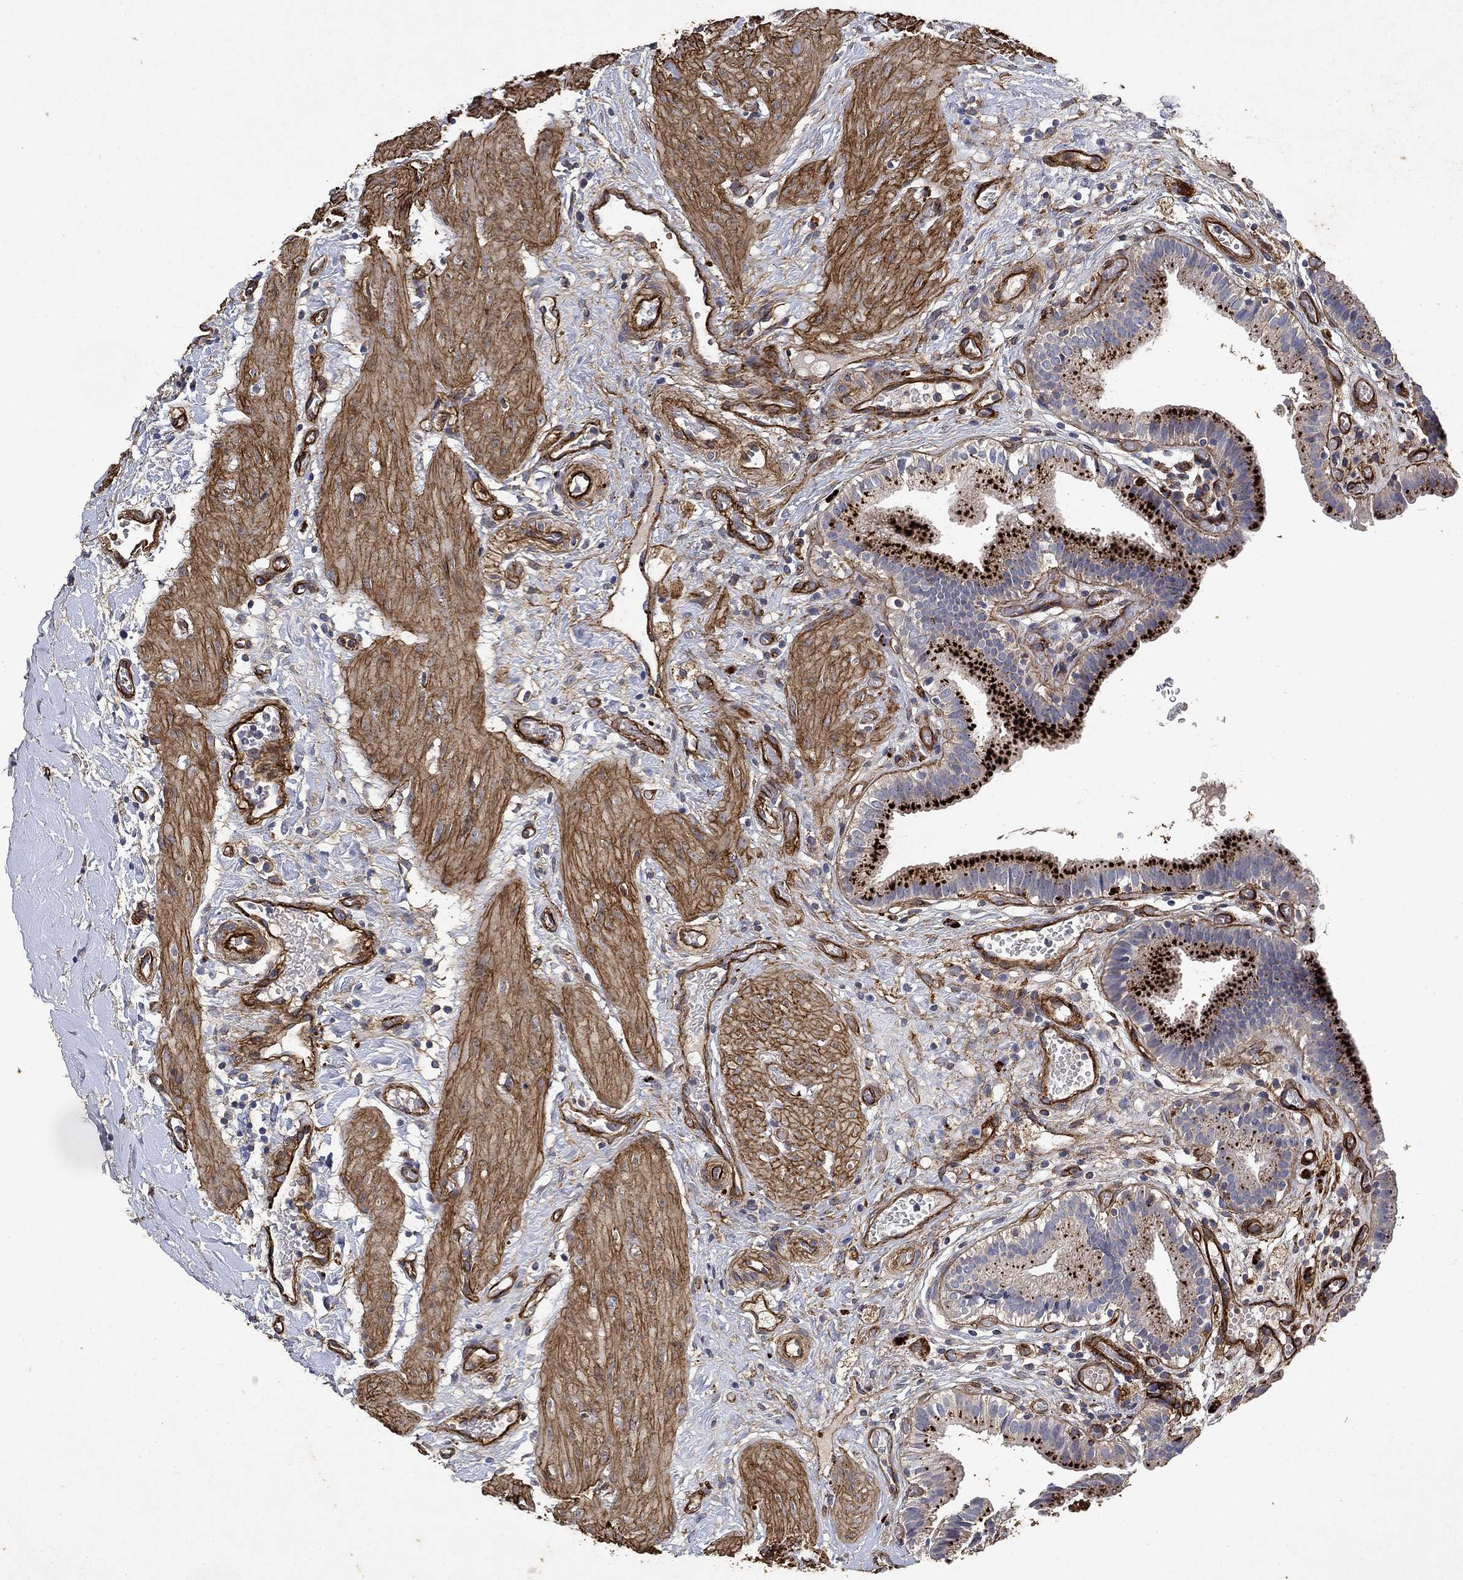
{"staining": {"intensity": "strong", "quantity": "<25%", "location": "cytoplasmic/membranous"}, "tissue": "gallbladder", "cell_type": "Glandular cells", "image_type": "normal", "snomed": [{"axis": "morphology", "description": "Normal tissue, NOS"}, {"axis": "topography", "description": "Gallbladder"}], "caption": "Immunohistochemistry (IHC) of unremarkable gallbladder reveals medium levels of strong cytoplasmic/membranous expression in about <25% of glandular cells.", "gene": "COL4A2", "patient": {"sex": "female", "age": 24}}